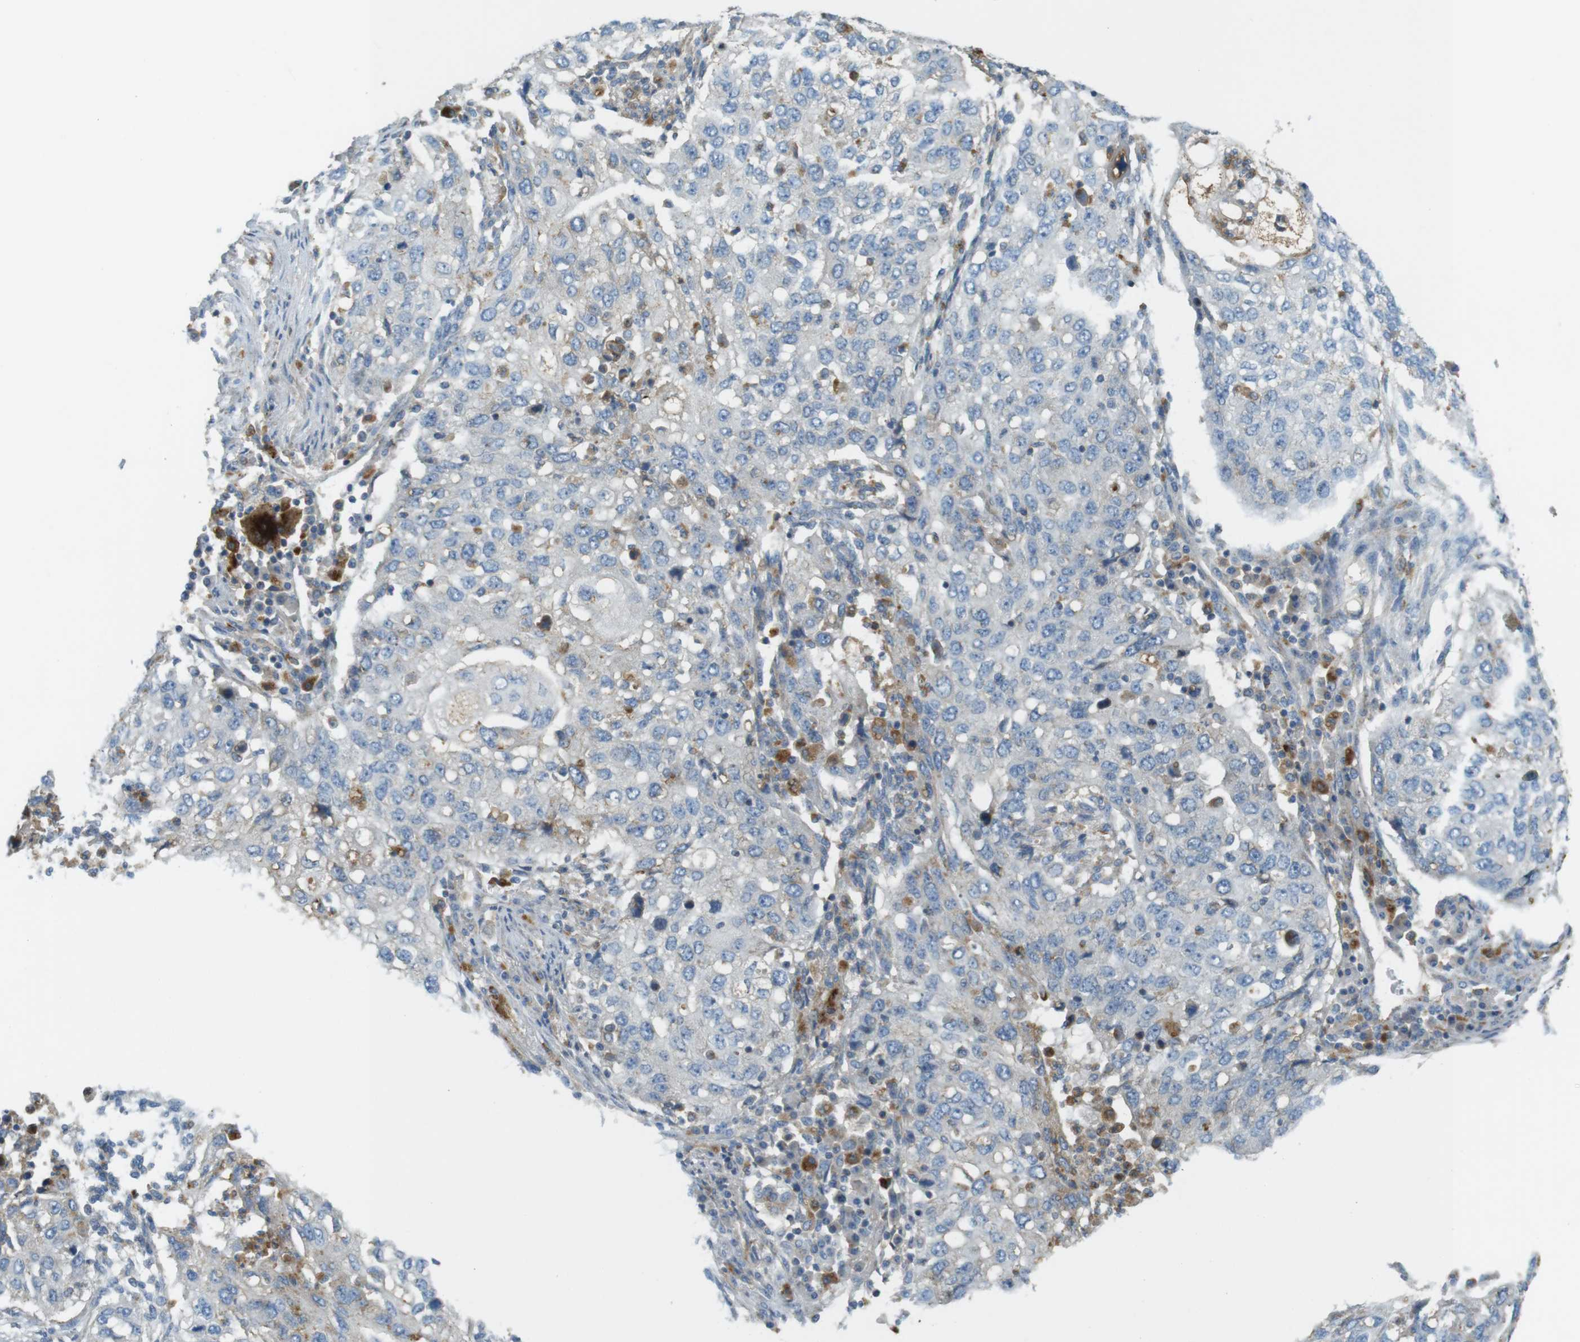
{"staining": {"intensity": "negative", "quantity": "none", "location": "none"}, "tissue": "lung cancer", "cell_type": "Tumor cells", "image_type": "cancer", "snomed": [{"axis": "morphology", "description": "Squamous cell carcinoma, NOS"}, {"axis": "topography", "description": "Lung"}], "caption": "Tumor cells are negative for protein expression in human lung cancer (squamous cell carcinoma). (Stains: DAB (3,3'-diaminobenzidine) IHC with hematoxylin counter stain, Microscopy: brightfield microscopy at high magnification).", "gene": "LAMP1", "patient": {"sex": "female", "age": 63}}